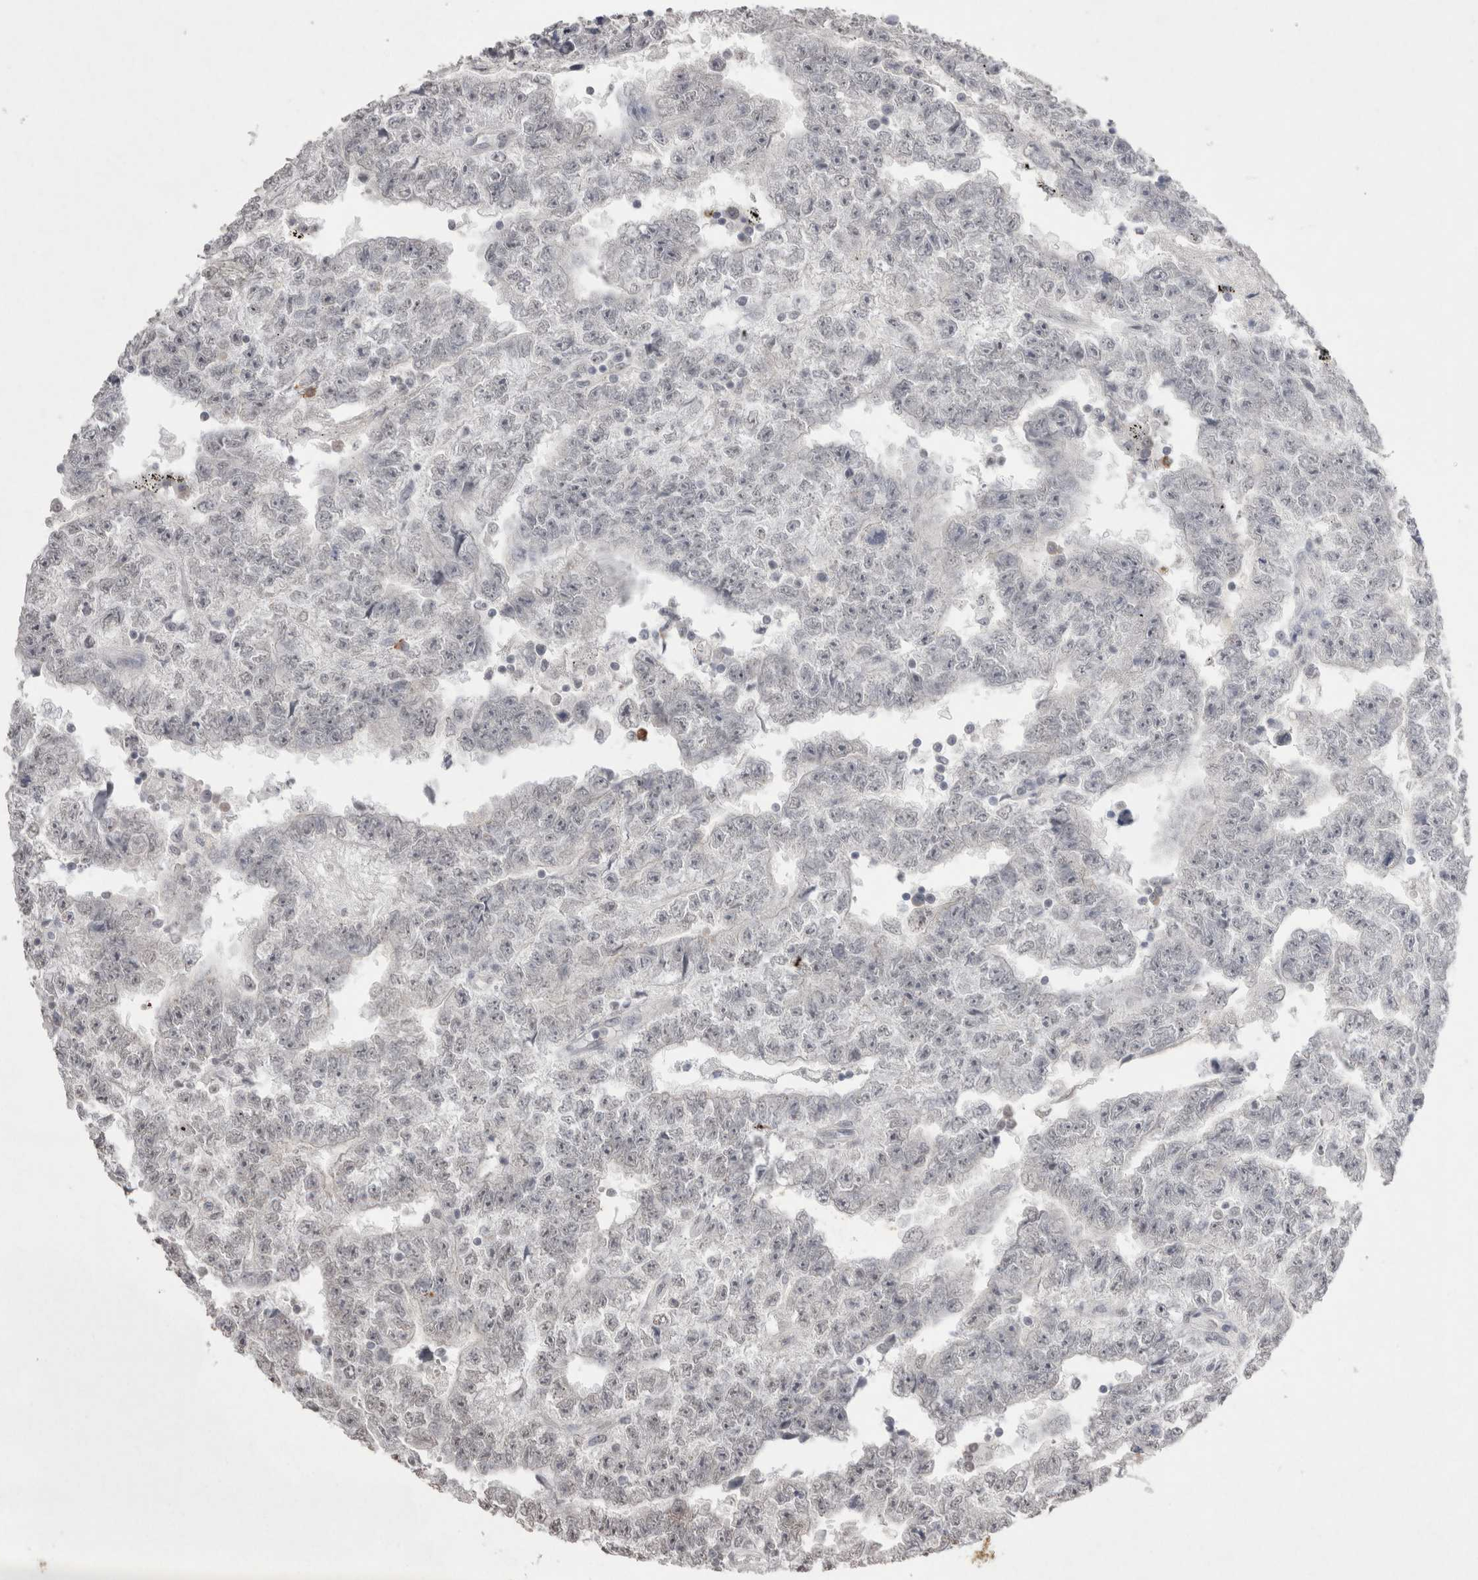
{"staining": {"intensity": "negative", "quantity": "none", "location": "none"}, "tissue": "testis cancer", "cell_type": "Tumor cells", "image_type": "cancer", "snomed": [{"axis": "morphology", "description": "Carcinoma, Embryonal, NOS"}, {"axis": "topography", "description": "Testis"}], "caption": "Immunohistochemical staining of embryonal carcinoma (testis) exhibits no significant staining in tumor cells.", "gene": "DDX4", "patient": {"sex": "male", "age": 25}}